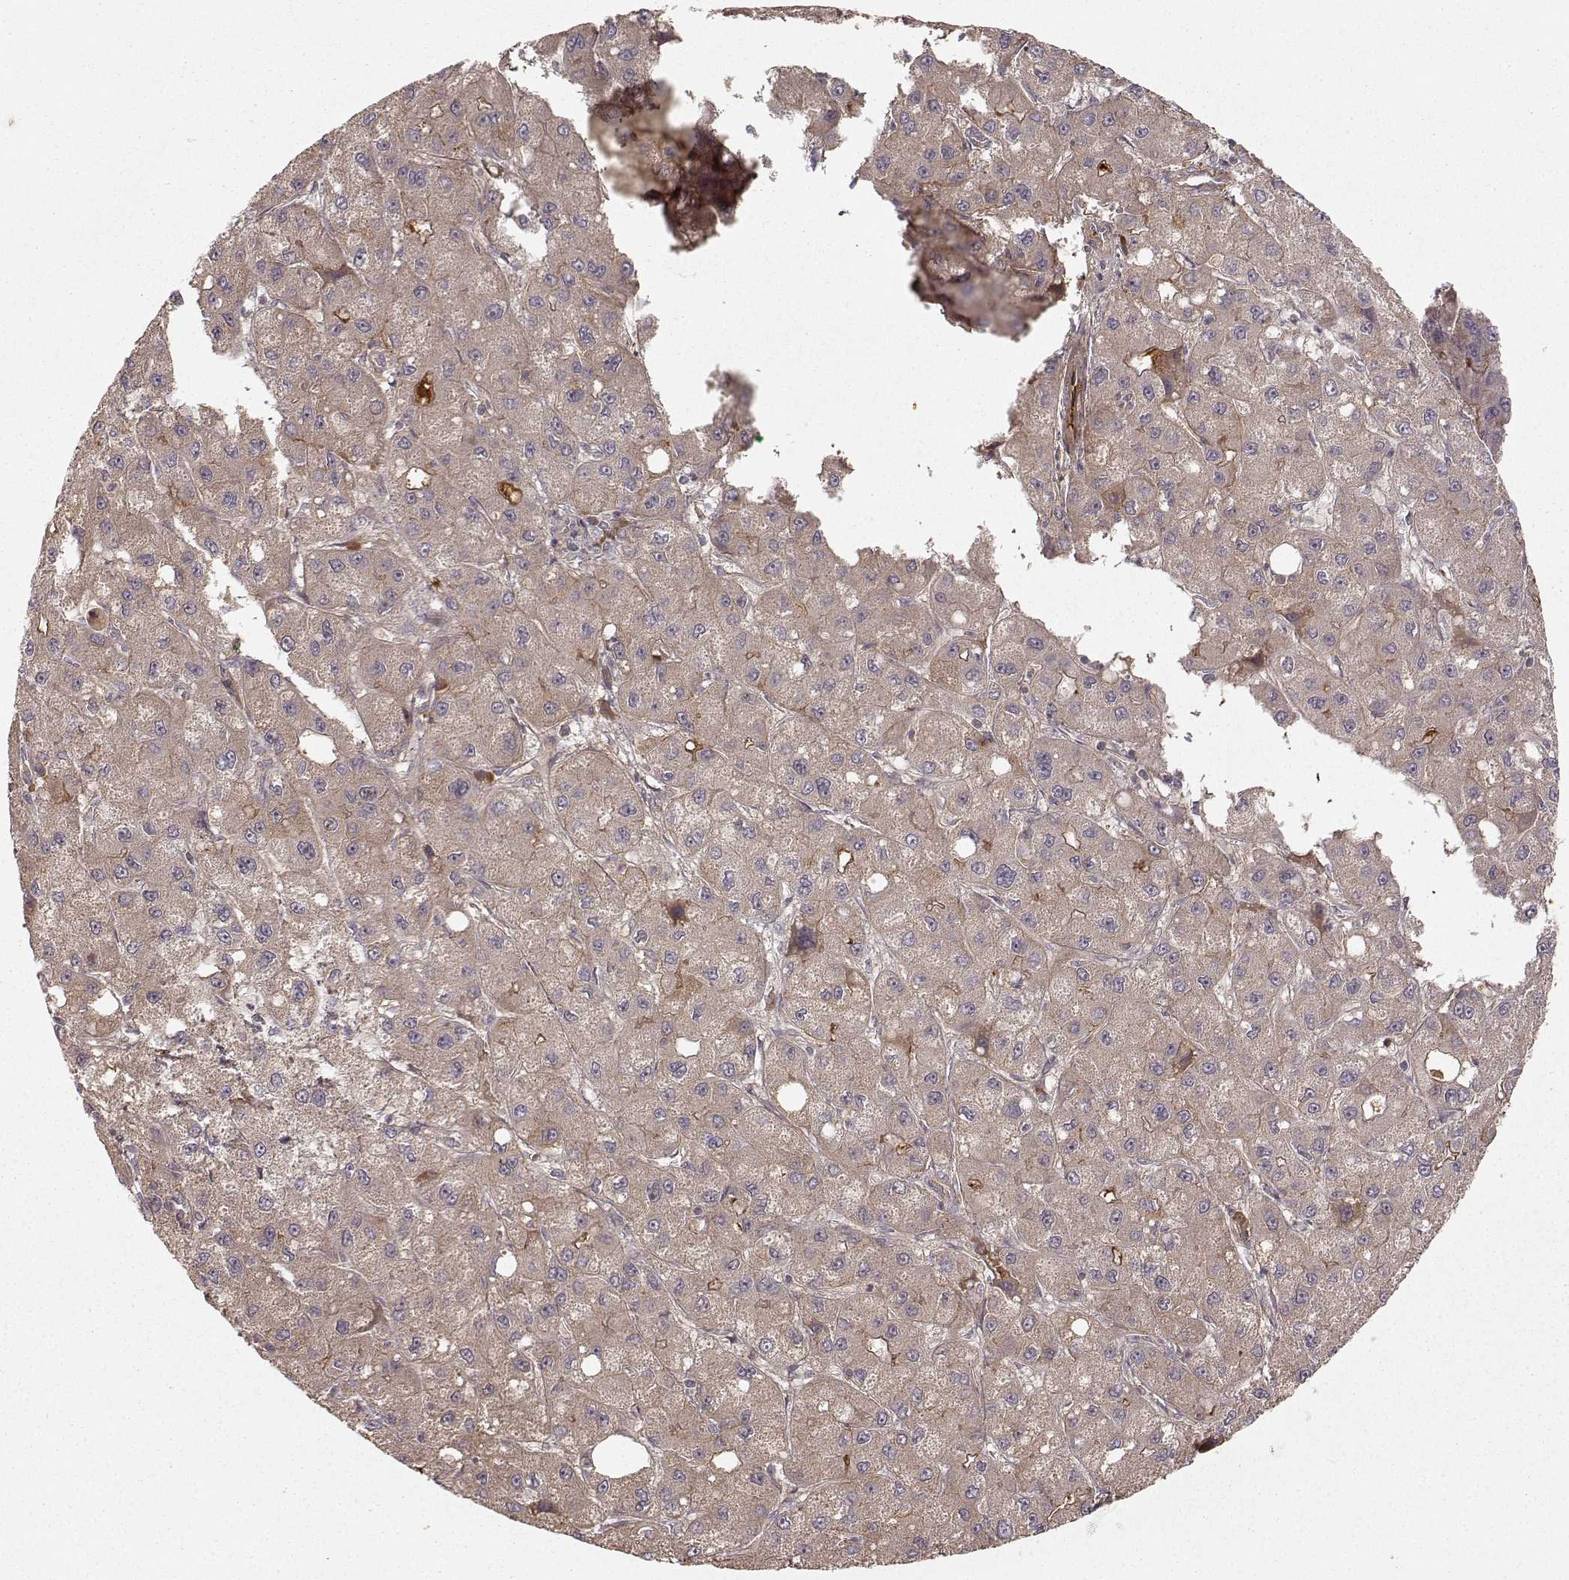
{"staining": {"intensity": "weak", "quantity": "25%-75%", "location": "cytoplasmic/membranous"}, "tissue": "liver cancer", "cell_type": "Tumor cells", "image_type": "cancer", "snomed": [{"axis": "morphology", "description": "Carcinoma, Hepatocellular, NOS"}, {"axis": "topography", "description": "Liver"}], "caption": "Human liver cancer (hepatocellular carcinoma) stained for a protein (brown) exhibits weak cytoplasmic/membranous positive positivity in about 25%-75% of tumor cells.", "gene": "WNT6", "patient": {"sex": "male", "age": 73}}